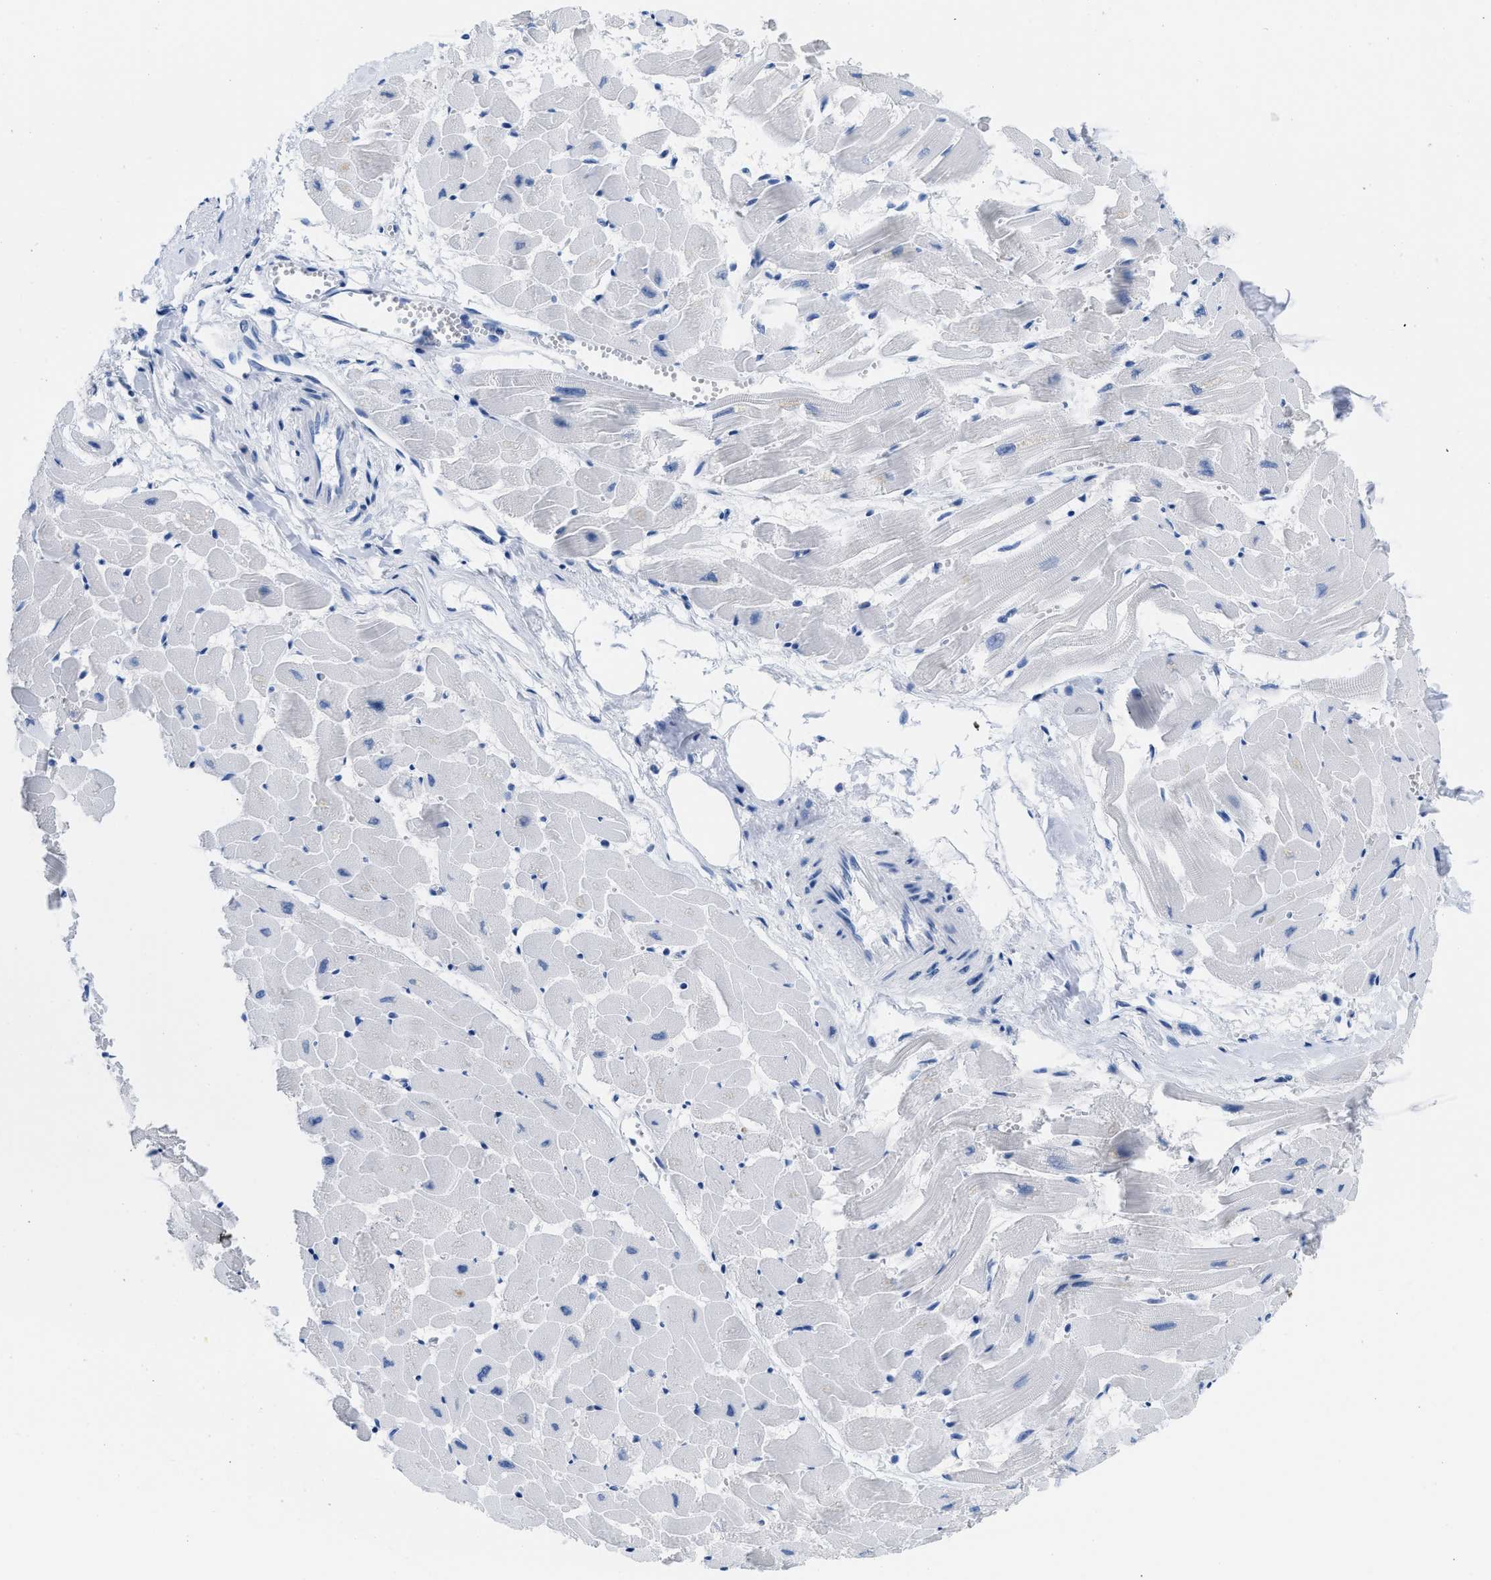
{"staining": {"intensity": "negative", "quantity": "none", "location": "none"}, "tissue": "heart muscle", "cell_type": "Cardiomyocytes", "image_type": "normal", "snomed": [{"axis": "morphology", "description": "Normal tissue, NOS"}, {"axis": "topography", "description": "Heart"}], "caption": "Immunohistochemistry of normal human heart muscle exhibits no positivity in cardiomyocytes.", "gene": "CR1", "patient": {"sex": "female", "age": 19}}